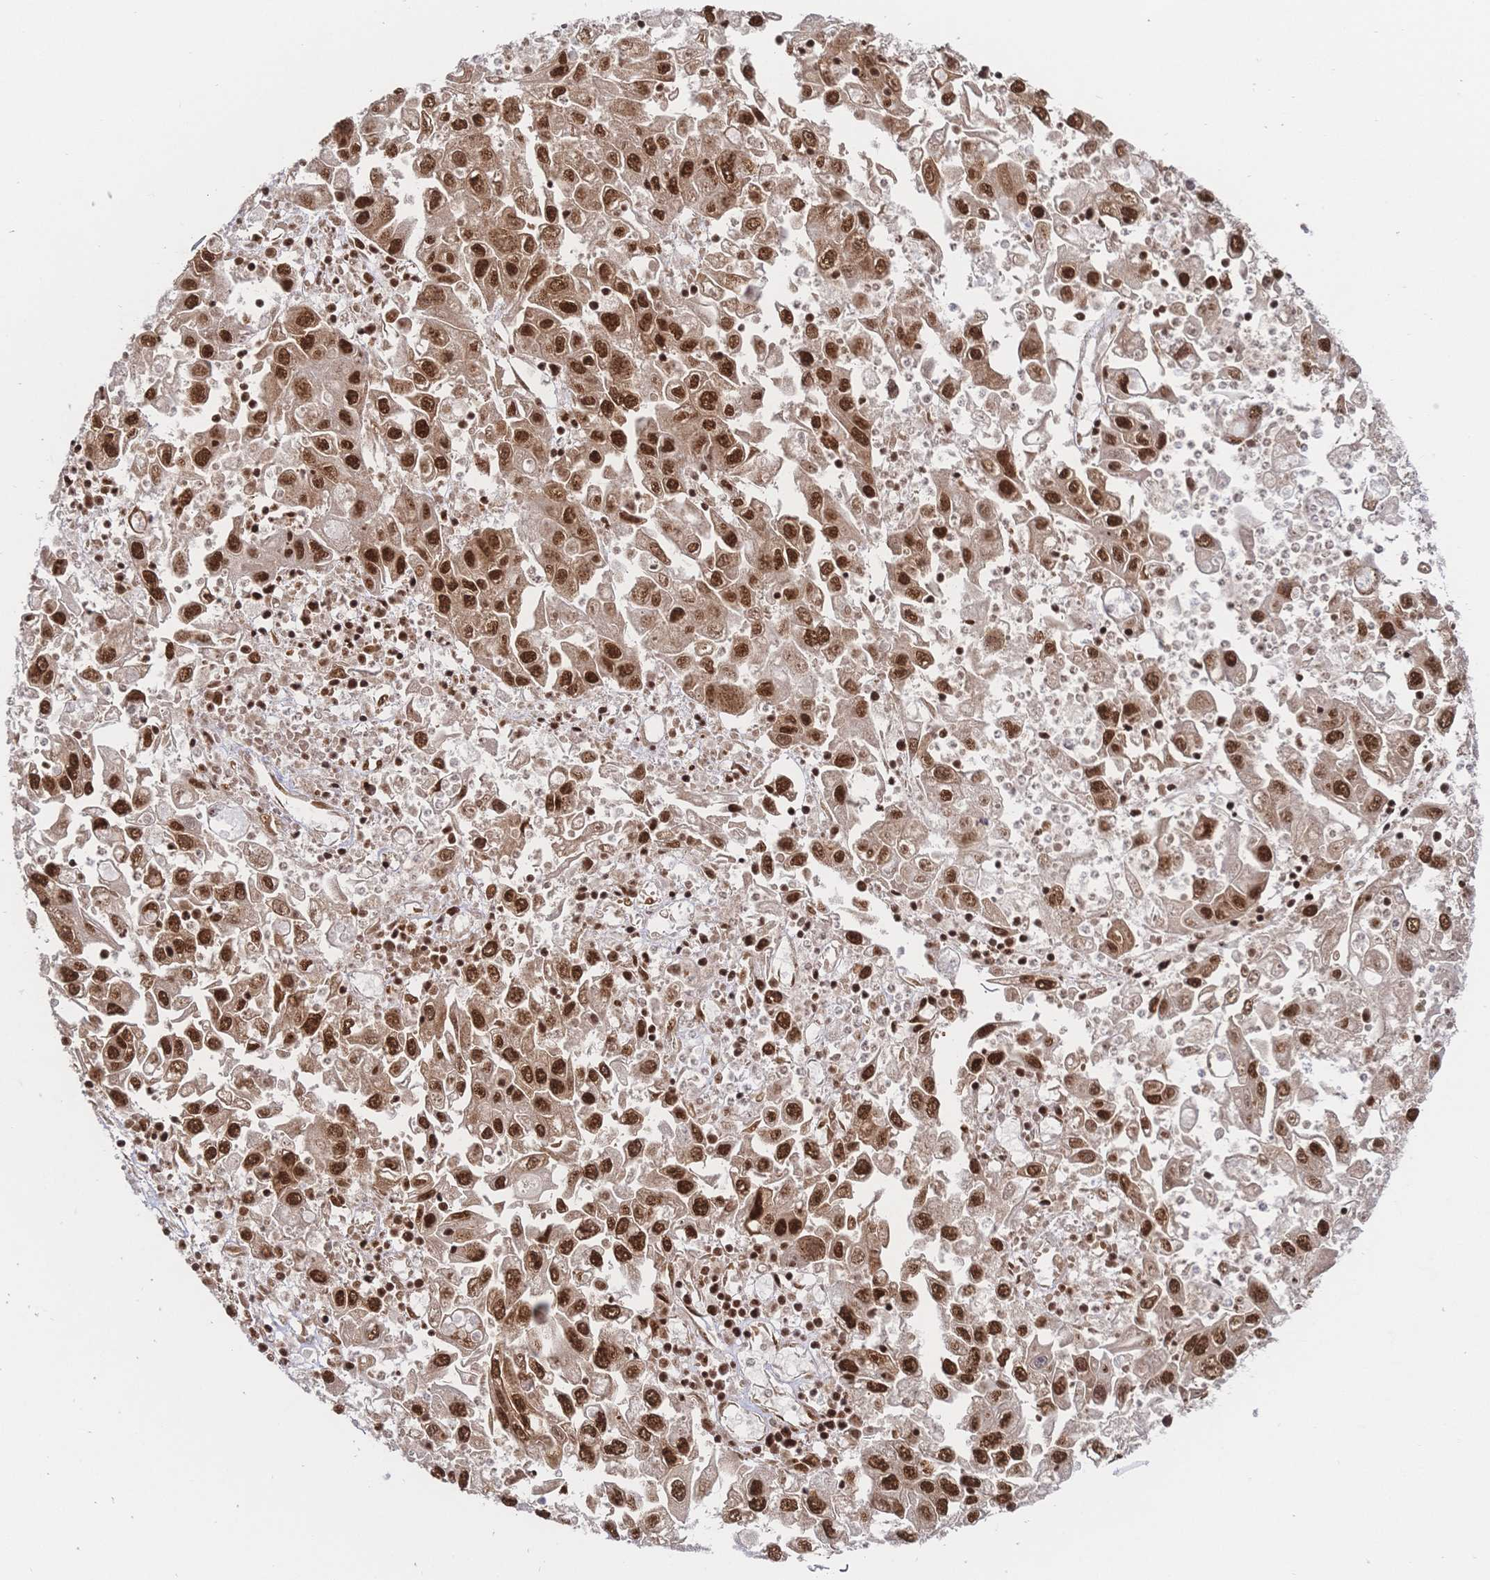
{"staining": {"intensity": "strong", "quantity": ">75%", "location": "nuclear"}, "tissue": "endometrial cancer", "cell_type": "Tumor cells", "image_type": "cancer", "snomed": [{"axis": "morphology", "description": "Adenocarcinoma, NOS"}, {"axis": "topography", "description": "Uterus"}], "caption": "IHC (DAB (3,3'-diaminobenzidine)) staining of human endometrial cancer exhibits strong nuclear protein staining in approximately >75% of tumor cells.", "gene": "SRSF1", "patient": {"sex": "female", "age": 62}}